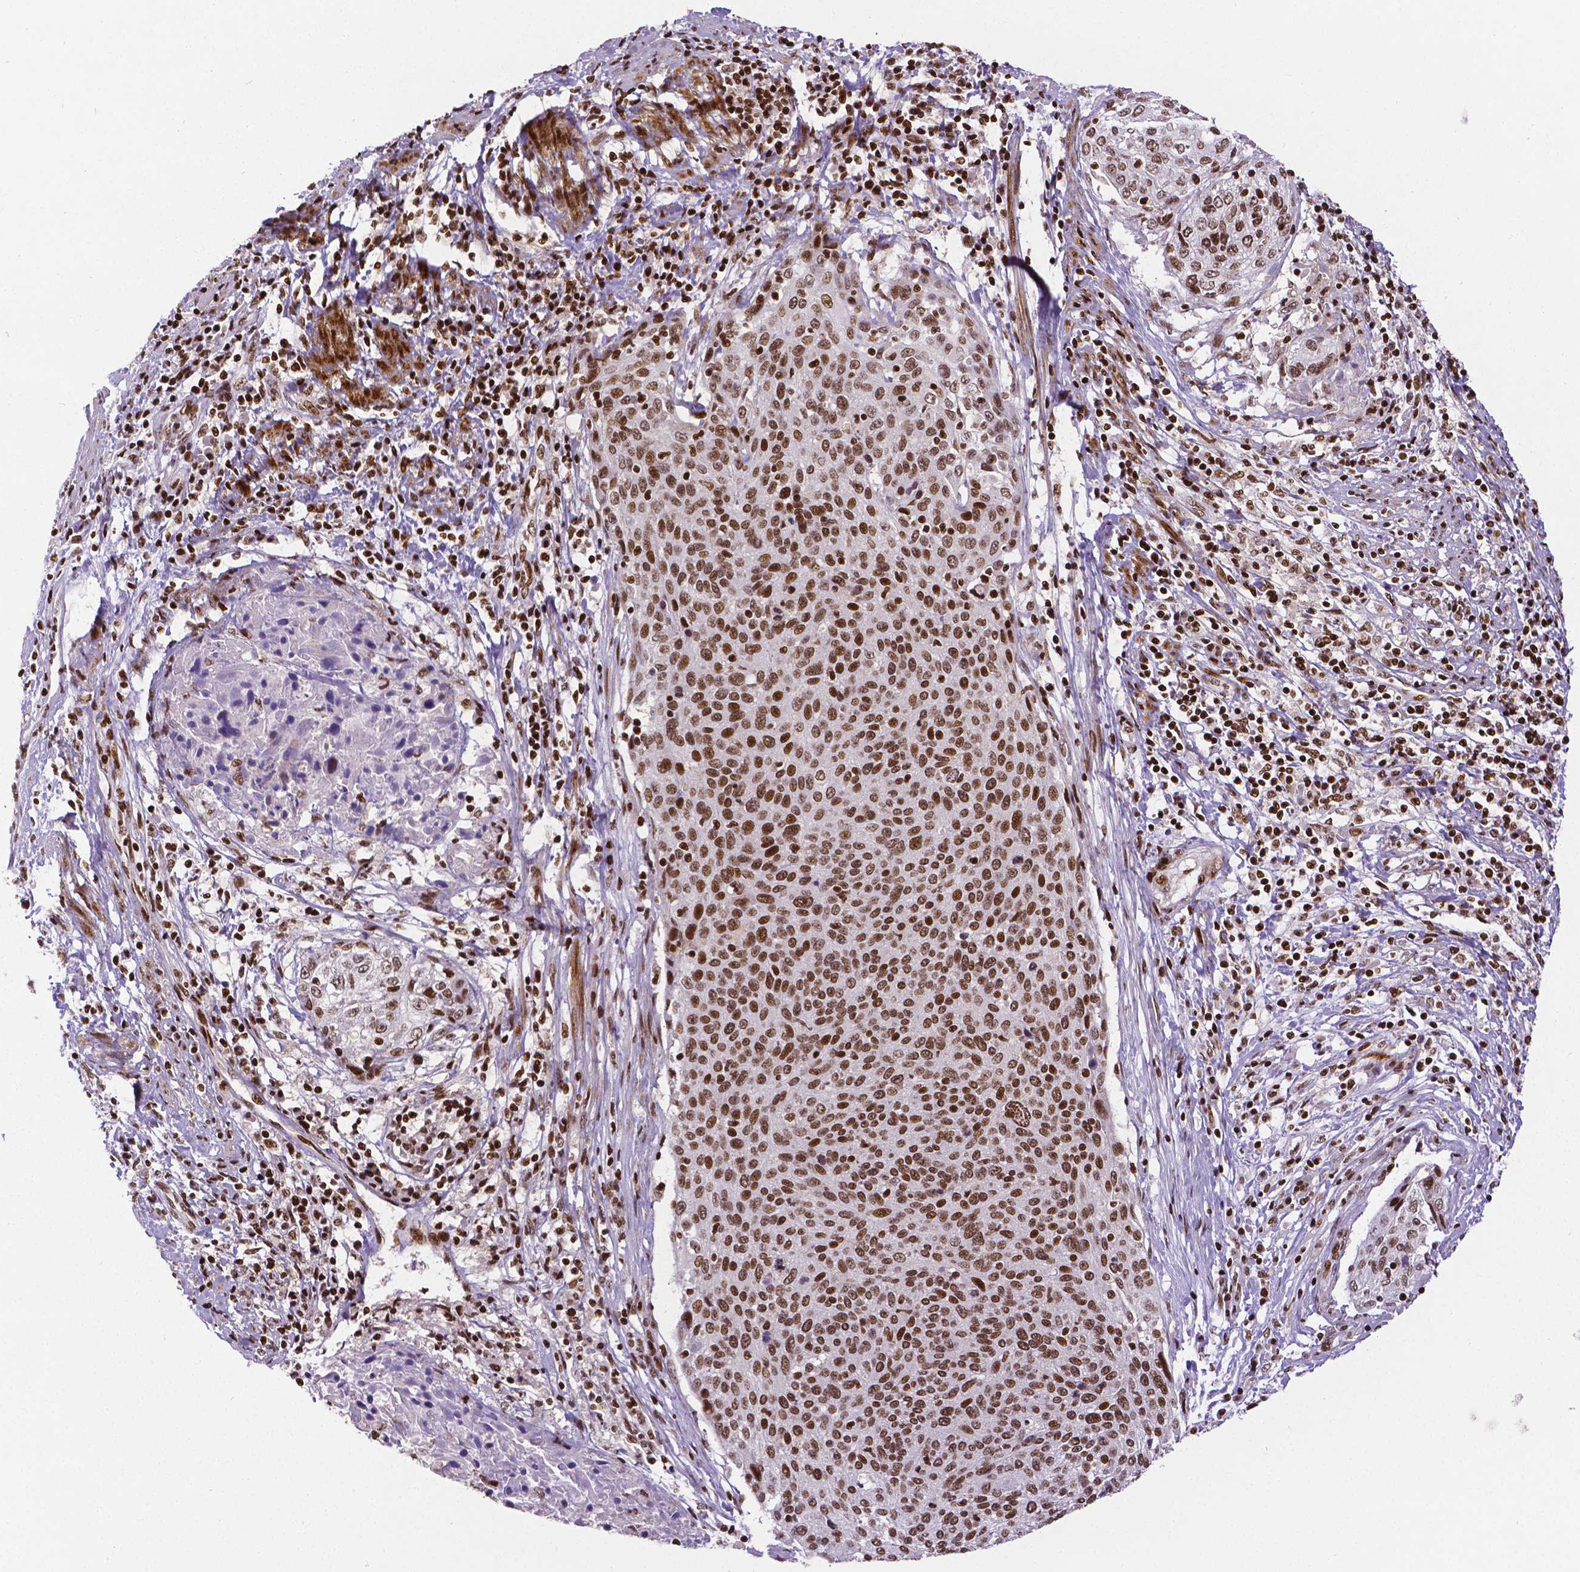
{"staining": {"intensity": "moderate", "quantity": ">75%", "location": "nuclear"}, "tissue": "cervical cancer", "cell_type": "Tumor cells", "image_type": "cancer", "snomed": [{"axis": "morphology", "description": "Squamous cell carcinoma, NOS"}, {"axis": "topography", "description": "Cervix"}], "caption": "Brown immunohistochemical staining in human squamous cell carcinoma (cervical) shows moderate nuclear staining in approximately >75% of tumor cells.", "gene": "CTCF", "patient": {"sex": "female", "age": 31}}